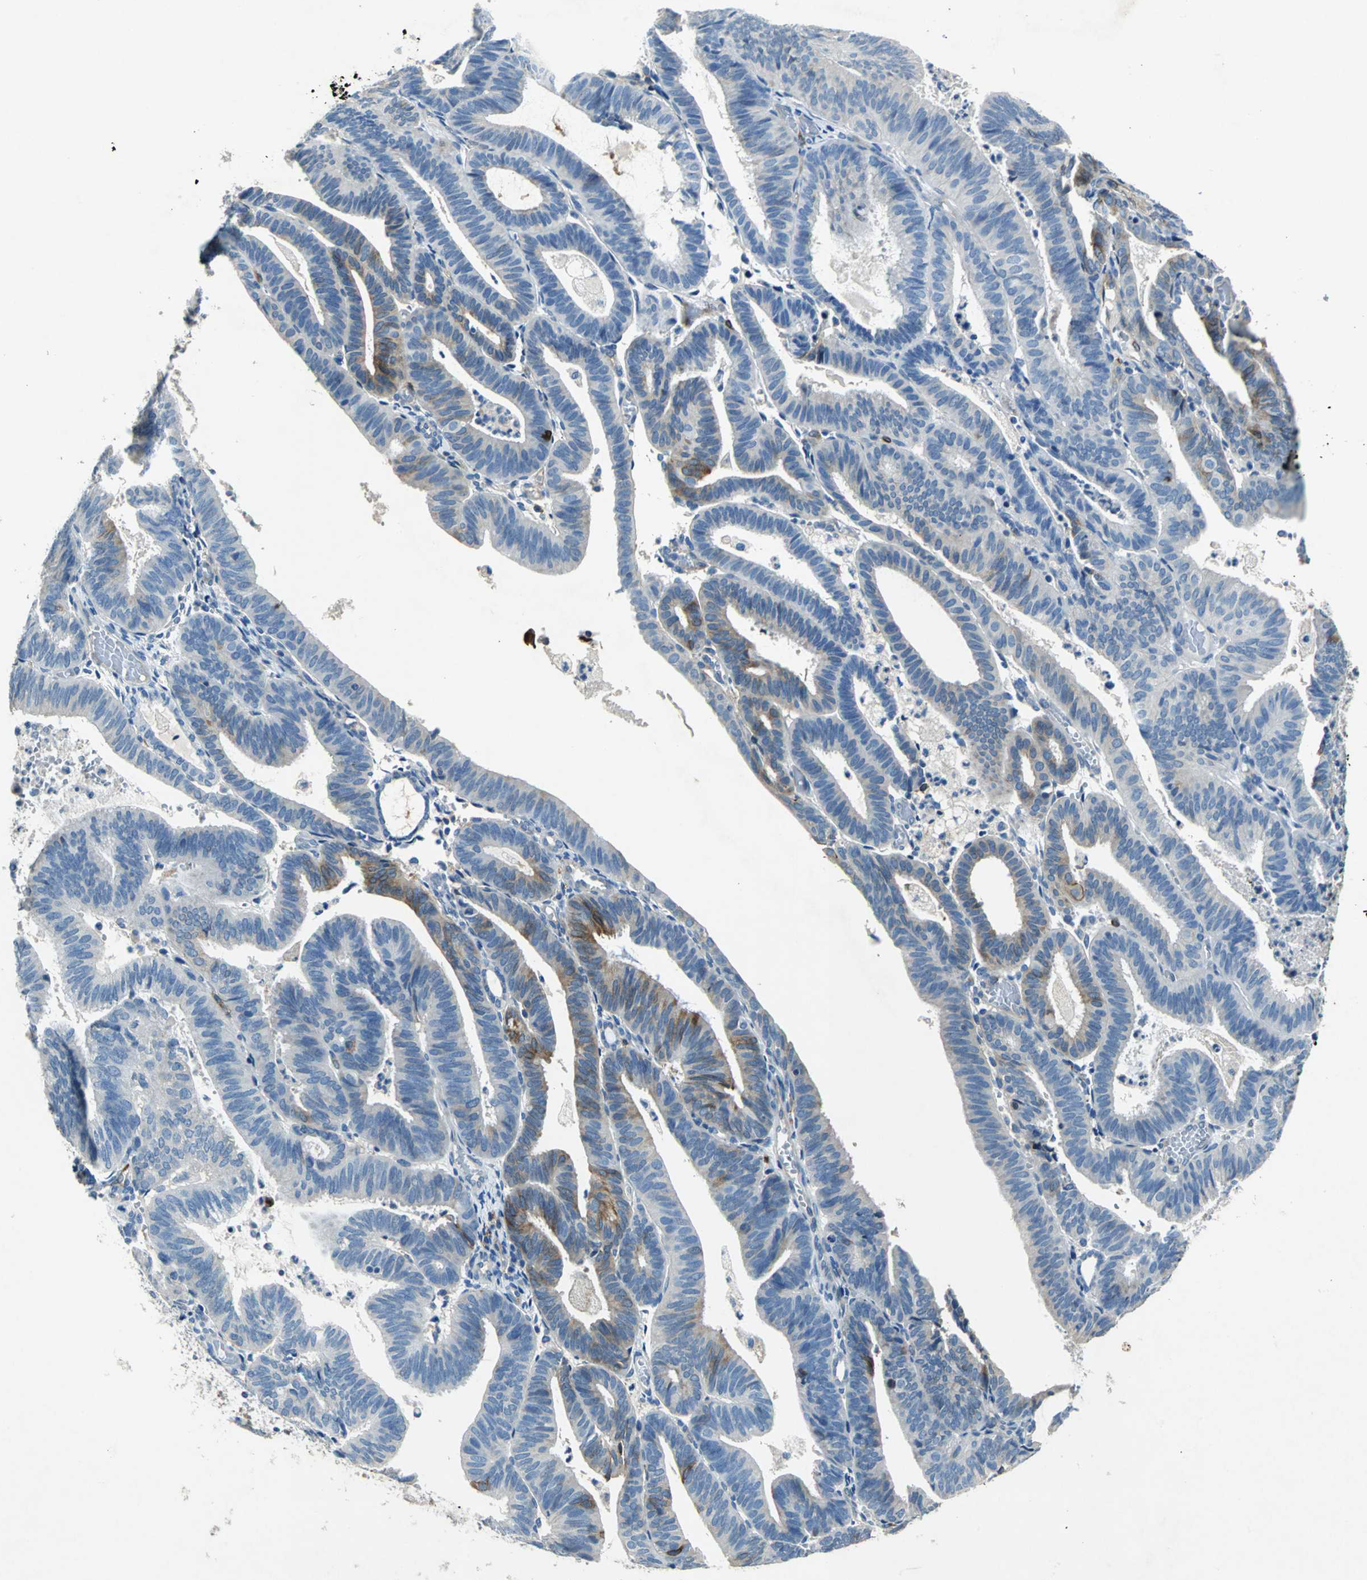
{"staining": {"intensity": "moderate", "quantity": "<25%", "location": "cytoplasmic/membranous"}, "tissue": "endometrial cancer", "cell_type": "Tumor cells", "image_type": "cancer", "snomed": [{"axis": "morphology", "description": "Adenocarcinoma, NOS"}, {"axis": "topography", "description": "Uterus"}], "caption": "Endometrial cancer (adenocarcinoma) stained for a protein (brown) shows moderate cytoplasmic/membranous positive expression in approximately <25% of tumor cells.", "gene": "RPS13", "patient": {"sex": "female", "age": 60}}